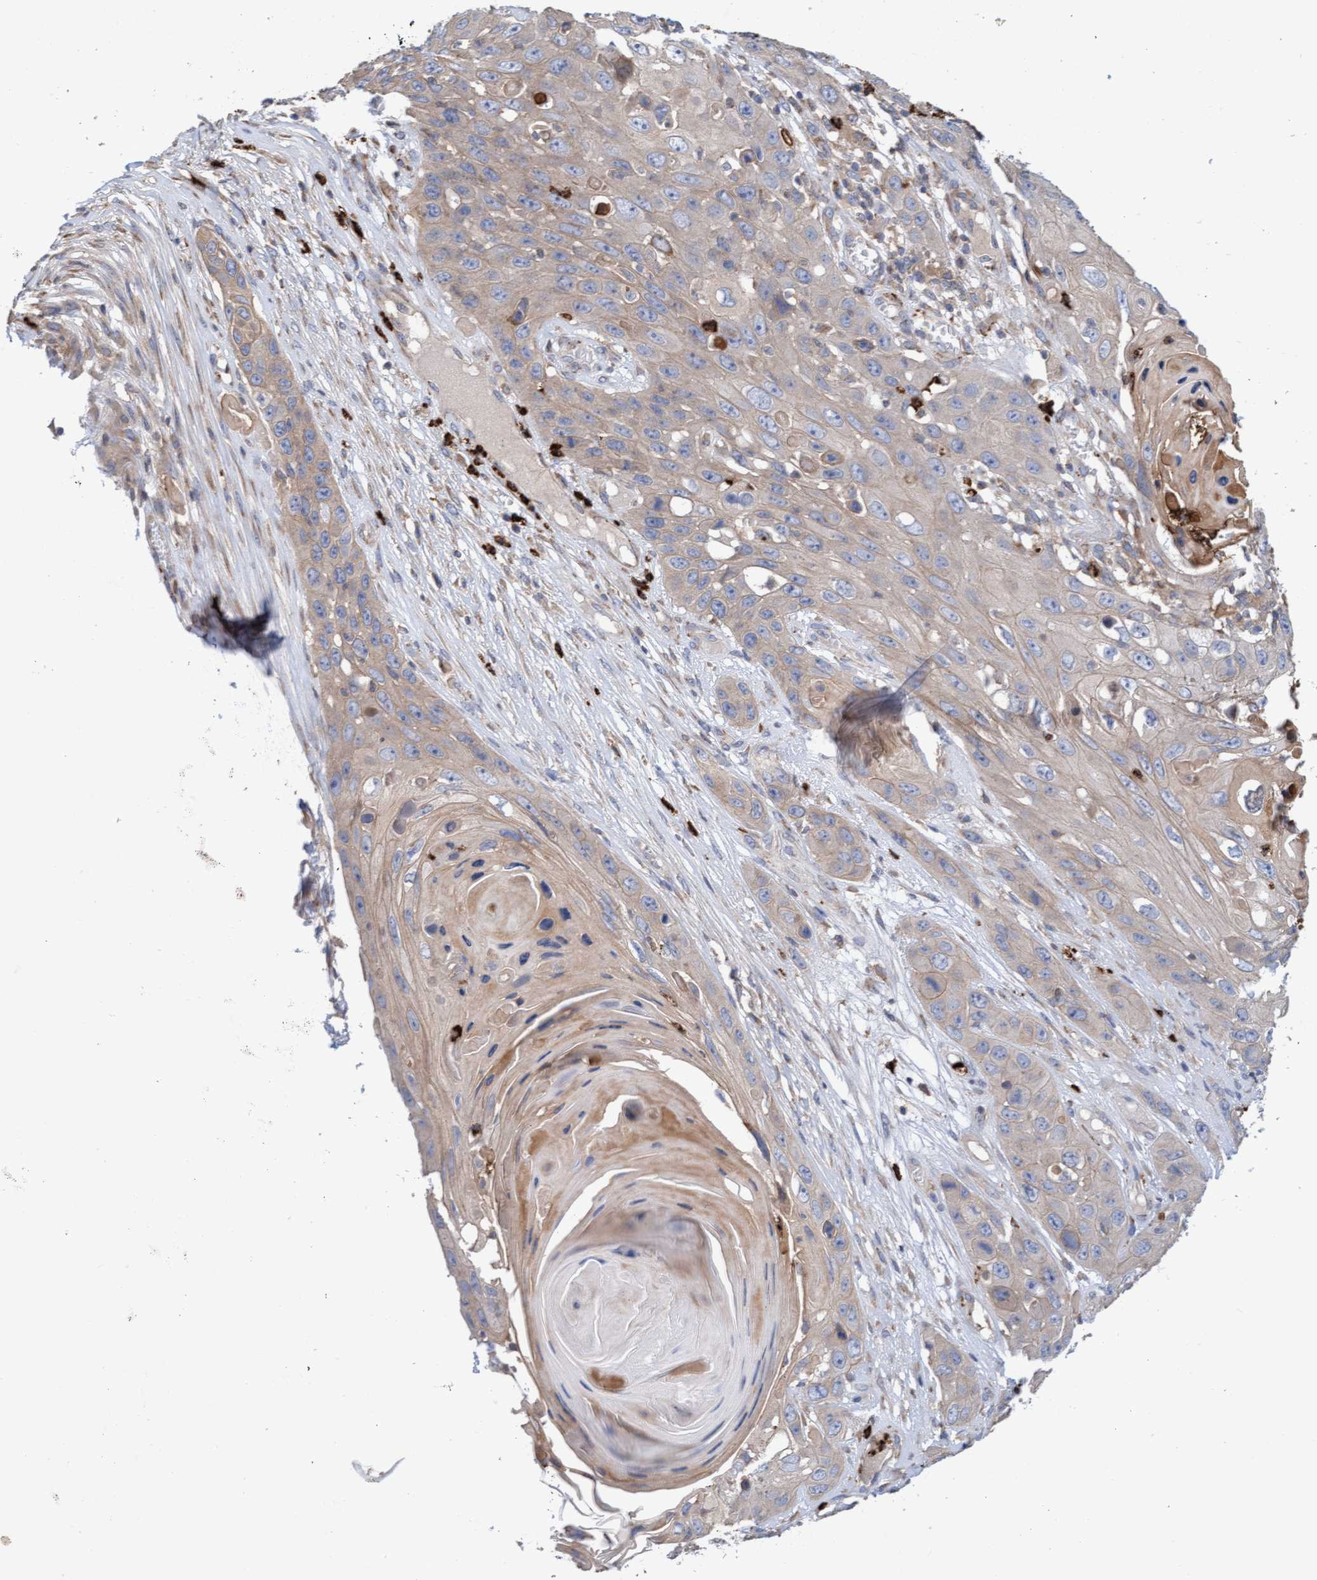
{"staining": {"intensity": "weak", "quantity": "<25%", "location": "cytoplasmic/membranous"}, "tissue": "skin cancer", "cell_type": "Tumor cells", "image_type": "cancer", "snomed": [{"axis": "morphology", "description": "Squamous cell carcinoma, NOS"}, {"axis": "topography", "description": "Skin"}], "caption": "Immunohistochemical staining of human squamous cell carcinoma (skin) shows no significant expression in tumor cells.", "gene": "MMP8", "patient": {"sex": "male", "age": 55}}